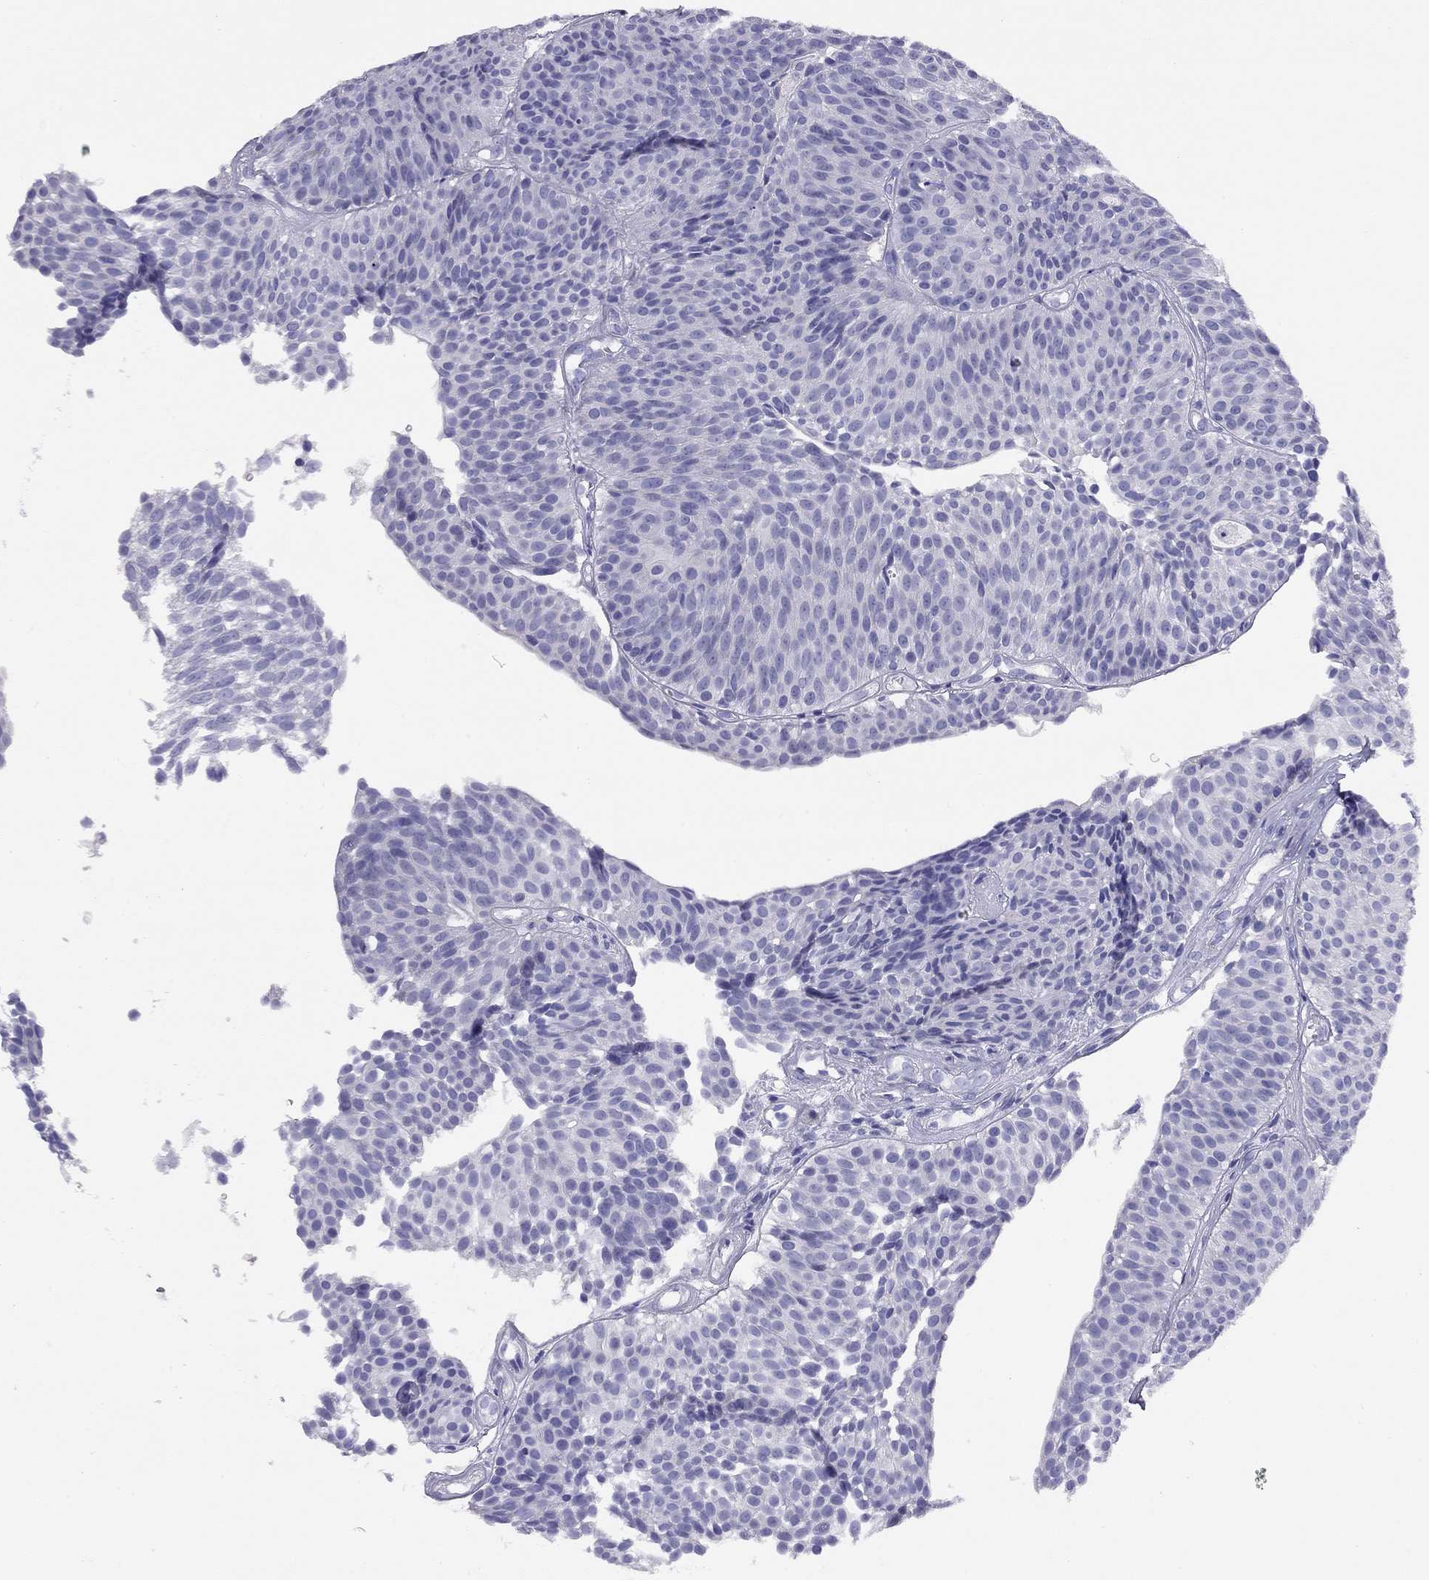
{"staining": {"intensity": "negative", "quantity": "none", "location": "none"}, "tissue": "urothelial cancer", "cell_type": "Tumor cells", "image_type": "cancer", "snomed": [{"axis": "morphology", "description": "Urothelial carcinoma, Low grade"}, {"axis": "topography", "description": "Urinary bladder"}], "caption": "The immunohistochemistry (IHC) micrograph has no significant expression in tumor cells of urothelial cancer tissue. Brightfield microscopy of IHC stained with DAB (3,3'-diaminobenzidine) (brown) and hematoxylin (blue), captured at high magnification.", "gene": "LRIT2", "patient": {"sex": "male", "age": 63}}